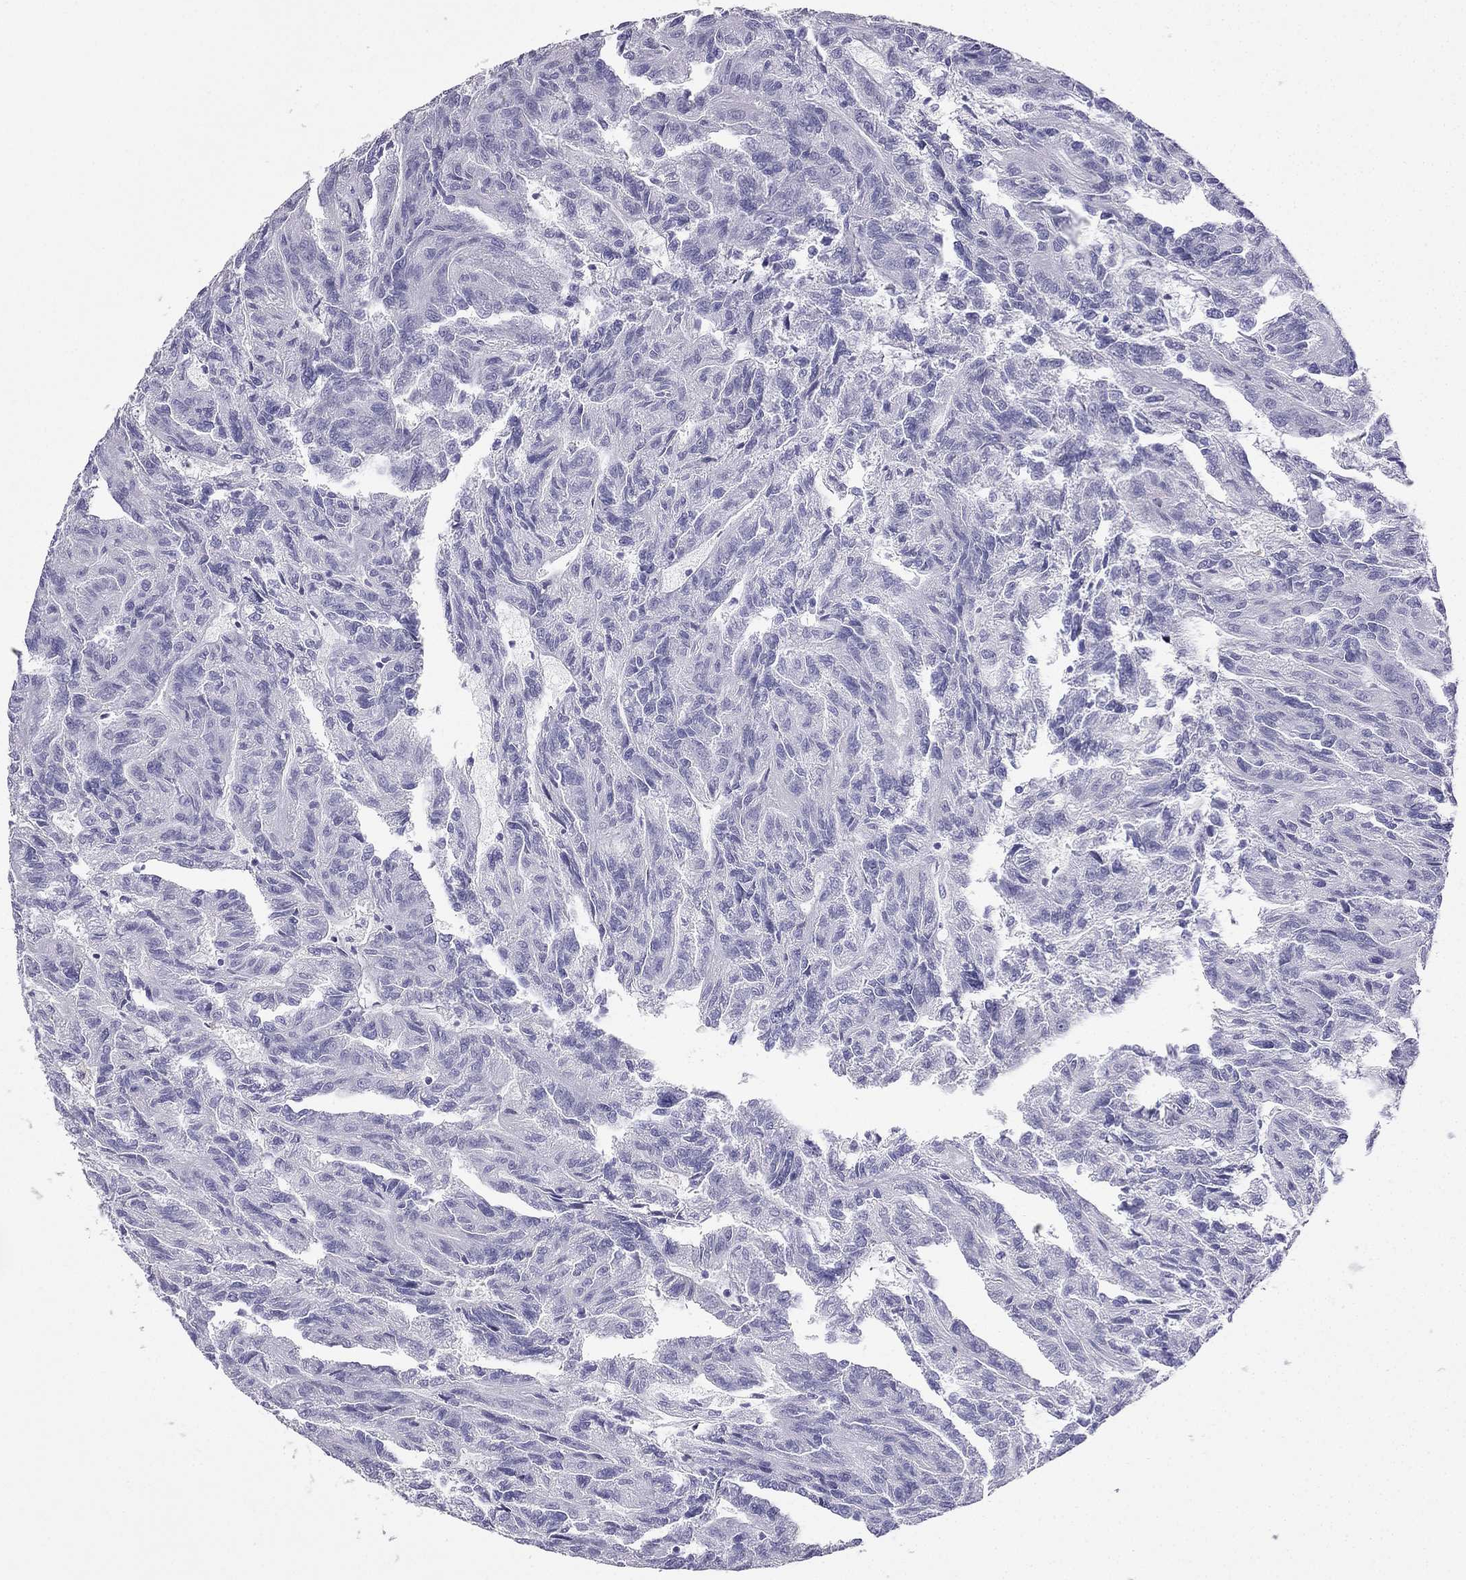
{"staining": {"intensity": "negative", "quantity": "none", "location": "none"}, "tissue": "renal cancer", "cell_type": "Tumor cells", "image_type": "cancer", "snomed": [{"axis": "morphology", "description": "Adenocarcinoma, NOS"}, {"axis": "topography", "description": "Kidney"}], "caption": "This photomicrograph is of renal adenocarcinoma stained with immunohistochemistry to label a protein in brown with the nuclei are counter-stained blue. There is no staining in tumor cells.", "gene": "SLC18A2", "patient": {"sex": "male", "age": 79}}